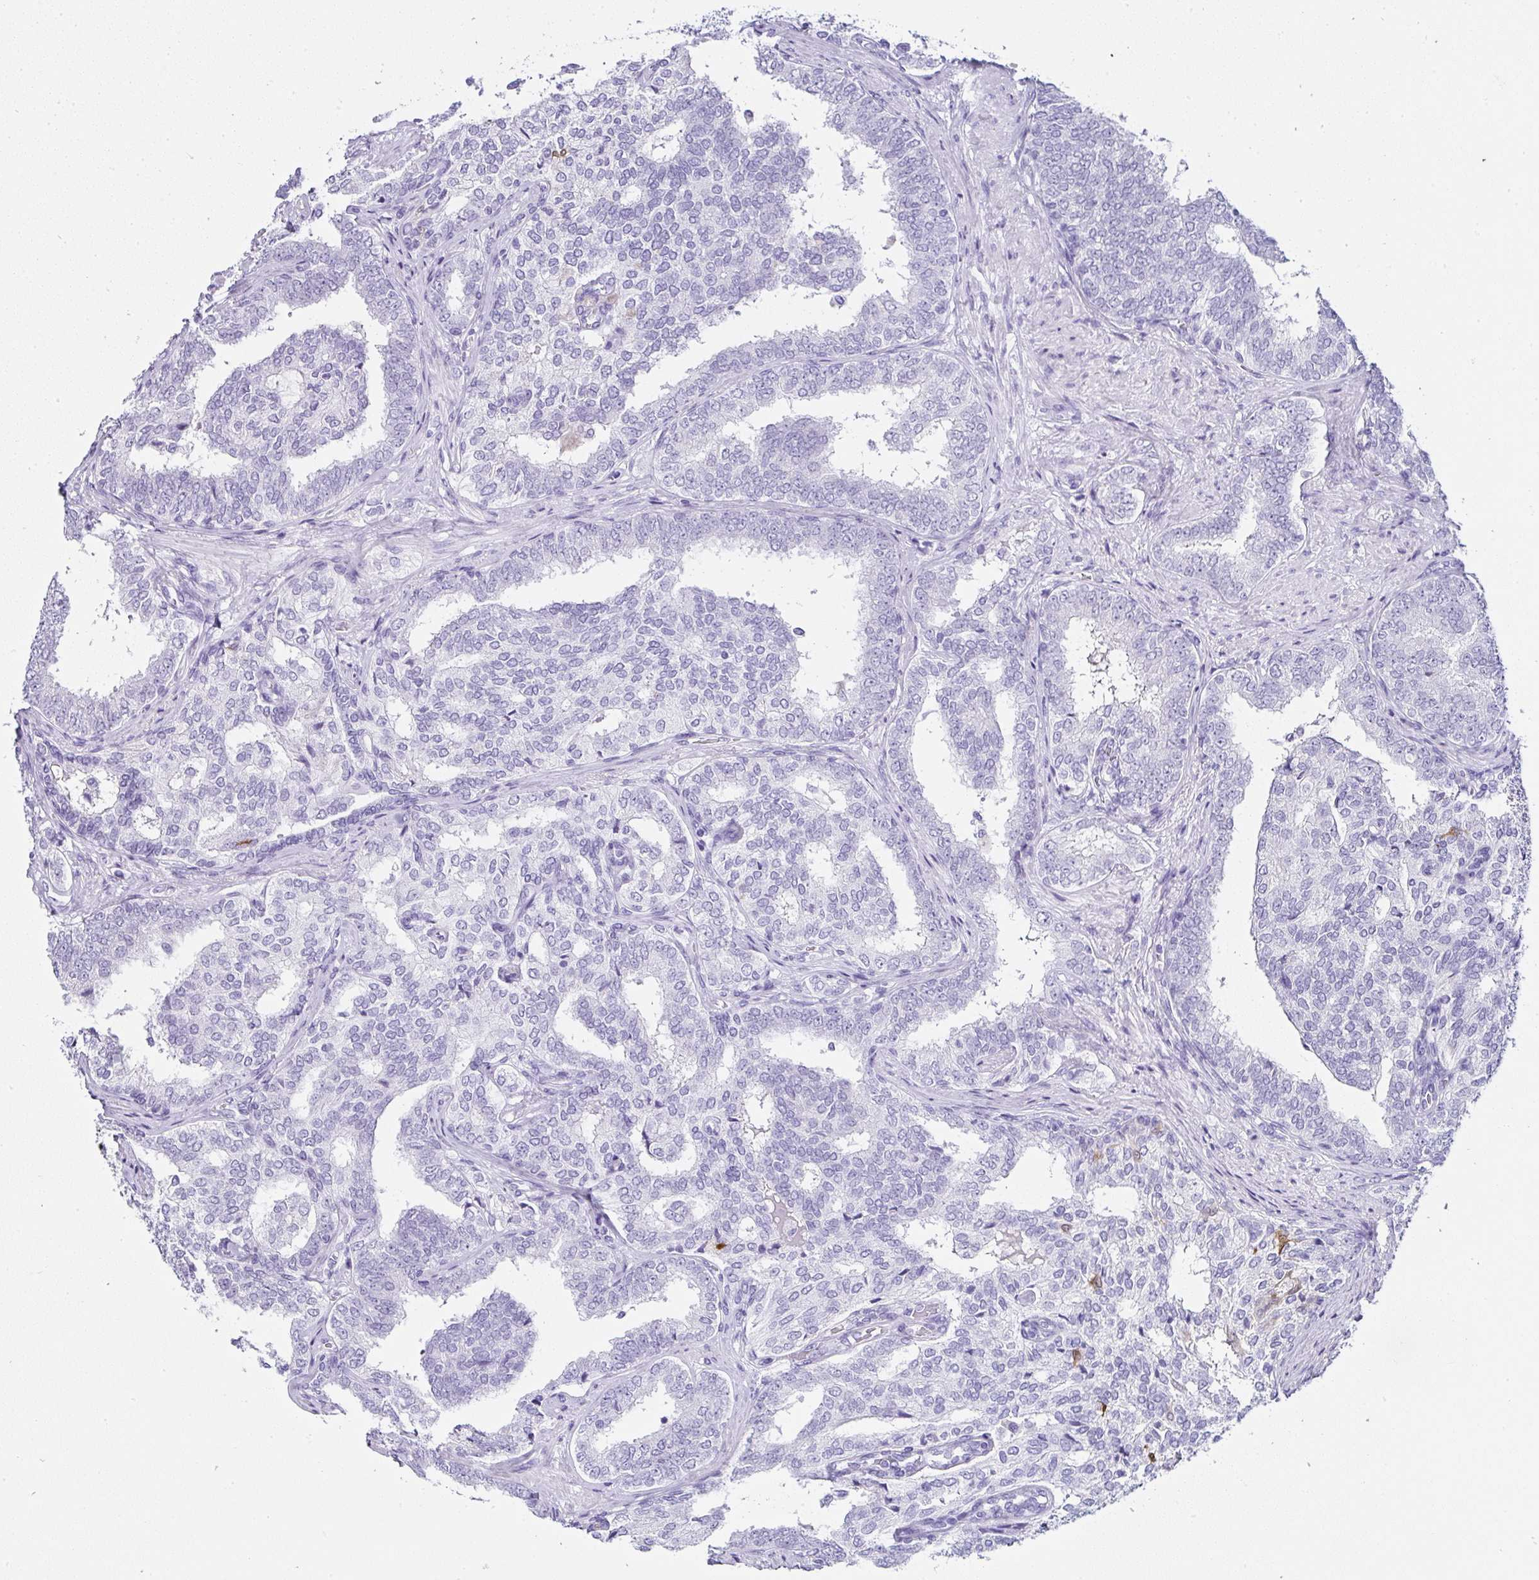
{"staining": {"intensity": "negative", "quantity": "none", "location": "none"}, "tissue": "prostate cancer", "cell_type": "Tumor cells", "image_type": "cancer", "snomed": [{"axis": "morphology", "description": "Adenocarcinoma, High grade"}, {"axis": "topography", "description": "Prostate"}], "caption": "Prostate high-grade adenocarcinoma stained for a protein using IHC shows no staining tumor cells.", "gene": "SERPINB3", "patient": {"sex": "male", "age": 72}}